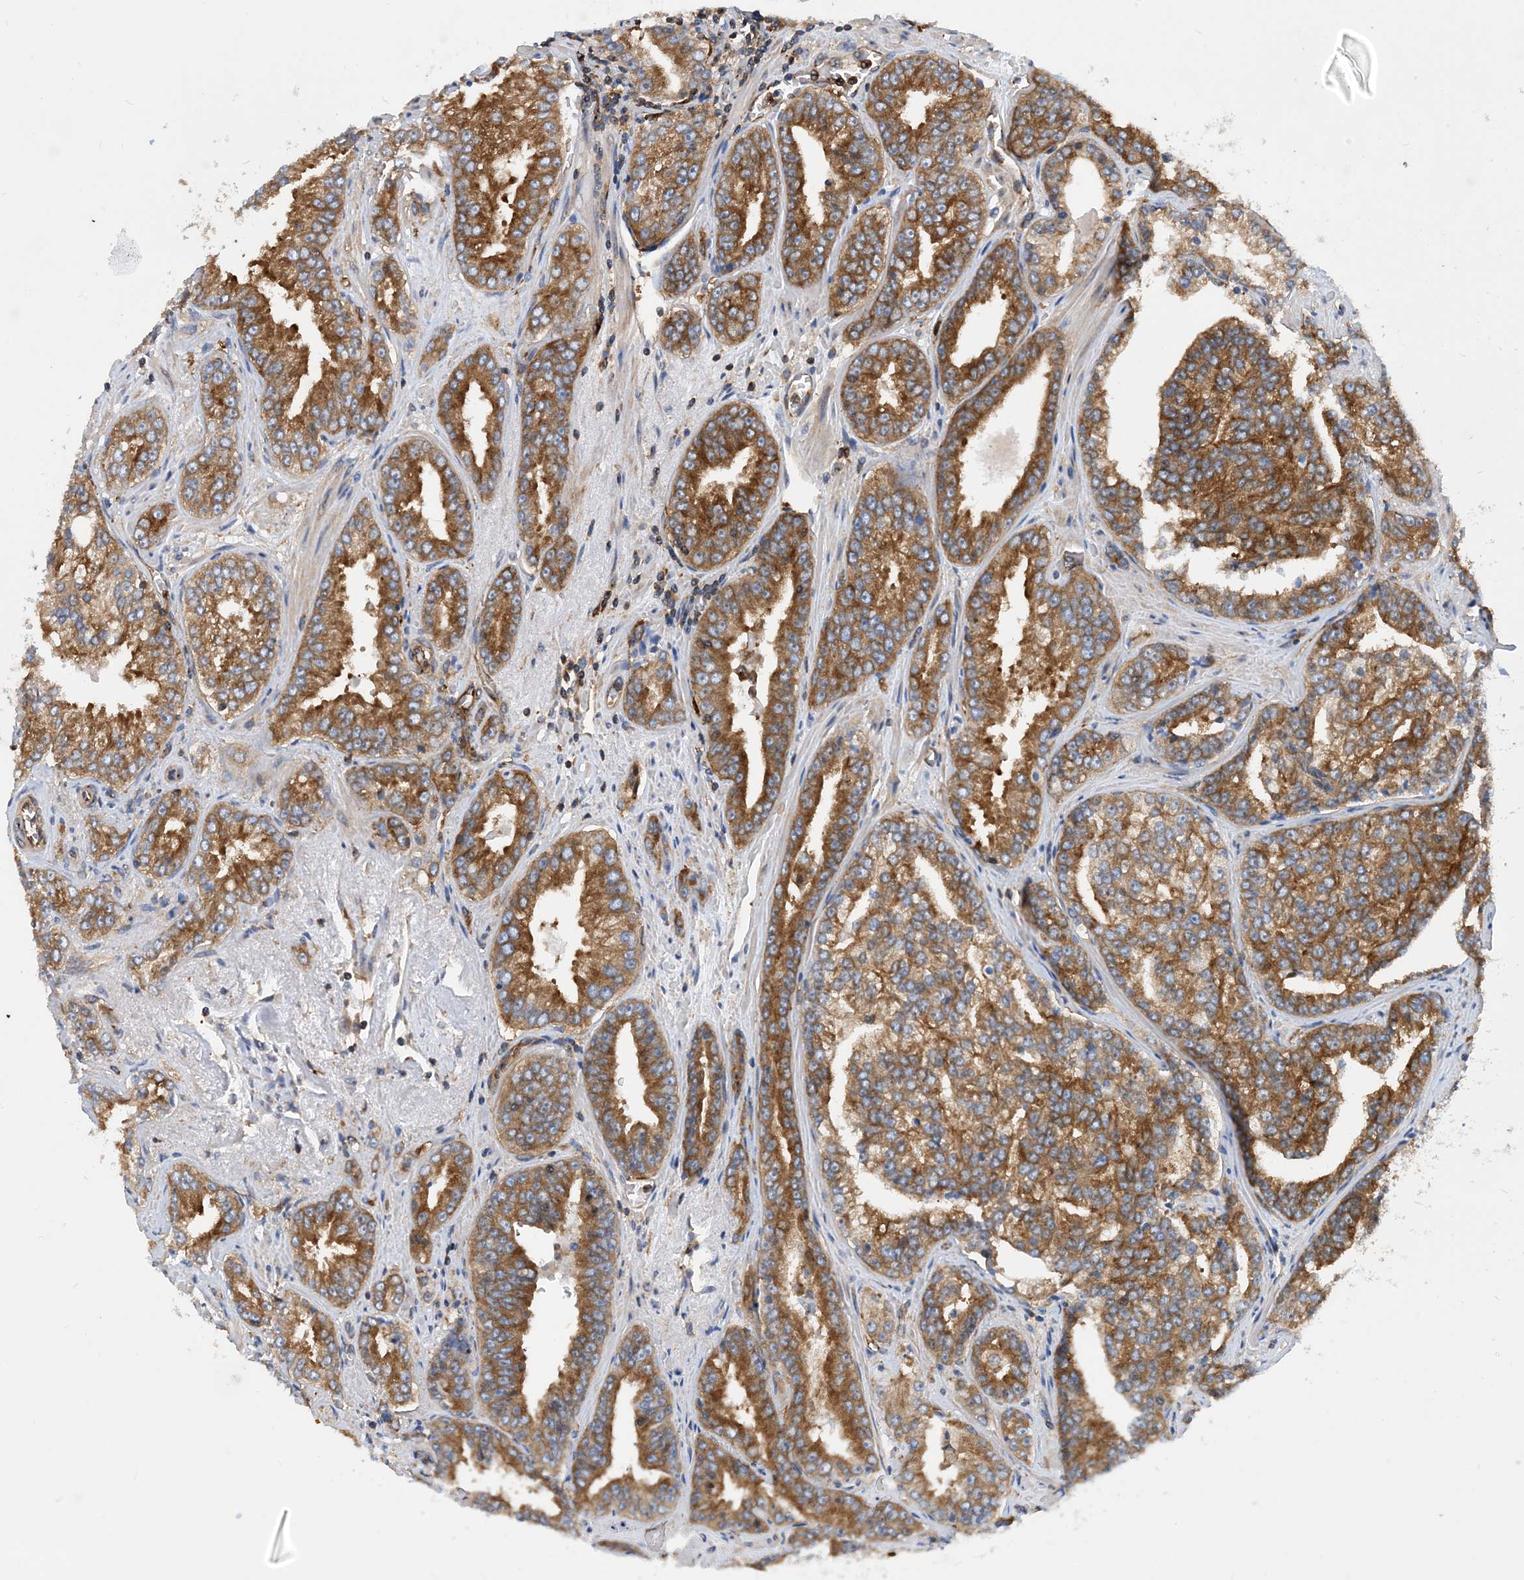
{"staining": {"intensity": "moderate", "quantity": ">75%", "location": "cytoplasmic/membranous"}, "tissue": "prostate cancer", "cell_type": "Tumor cells", "image_type": "cancer", "snomed": [{"axis": "morphology", "description": "Adenocarcinoma, High grade"}, {"axis": "topography", "description": "Prostate"}], "caption": "IHC micrograph of neoplastic tissue: adenocarcinoma (high-grade) (prostate) stained using immunohistochemistry (IHC) reveals medium levels of moderate protein expression localized specifically in the cytoplasmic/membranous of tumor cells, appearing as a cytoplasmic/membranous brown color.", "gene": "DYNC1LI1", "patient": {"sex": "male", "age": 71}}